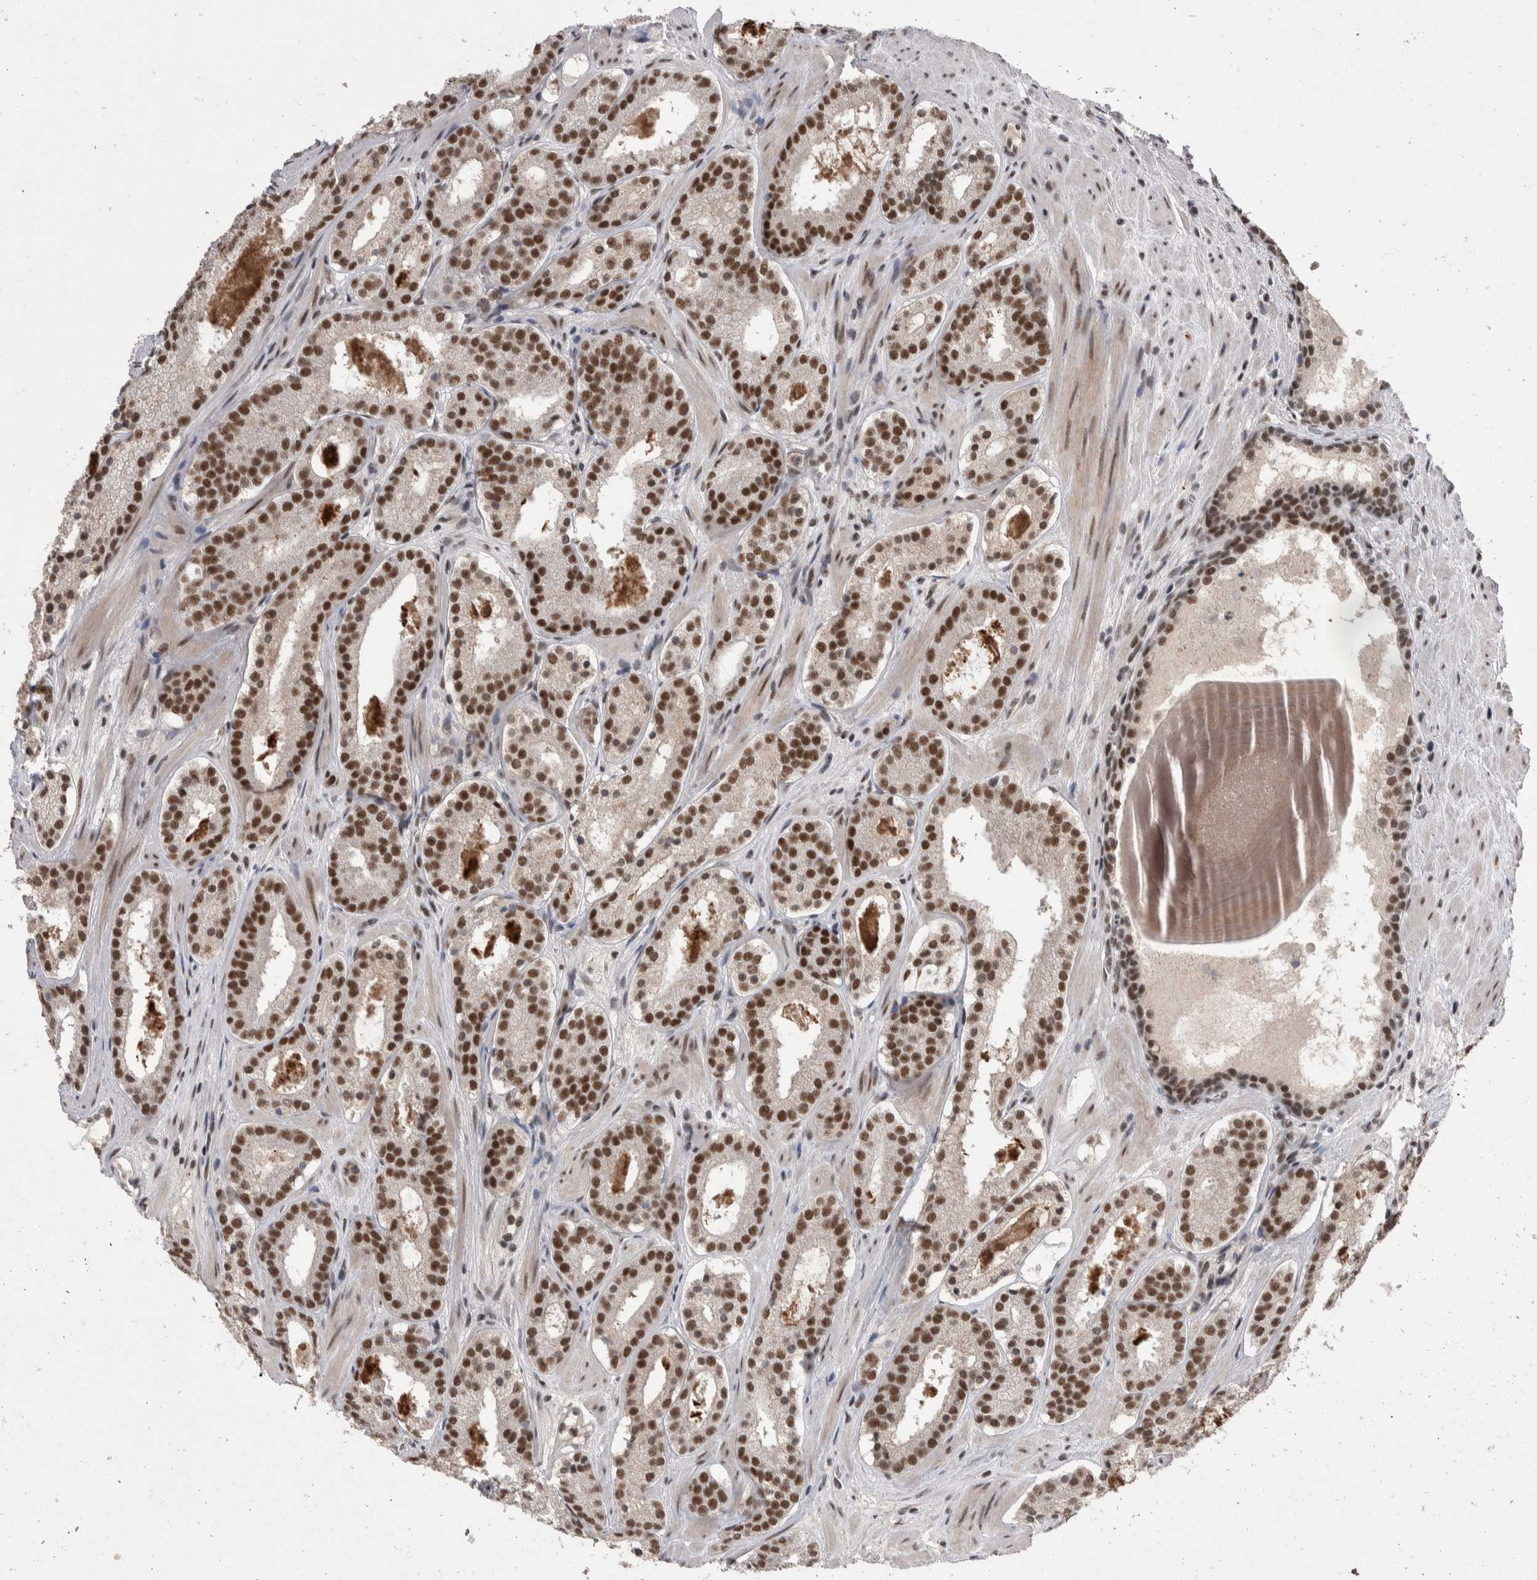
{"staining": {"intensity": "strong", "quantity": ">75%", "location": "nuclear"}, "tissue": "prostate cancer", "cell_type": "Tumor cells", "image_type": "cancer", "snomed": [{"axis": "morphology", "description": "Adenocarcinoma, Low grade"}, {"axis": "topography", "description": "Prostate"}], "caption": "Prostate cancer stained with a protein marker shows strong staining in tumor cells.", "gene": "DMTF1", "patient": {"sex": "male", "age": 69}}